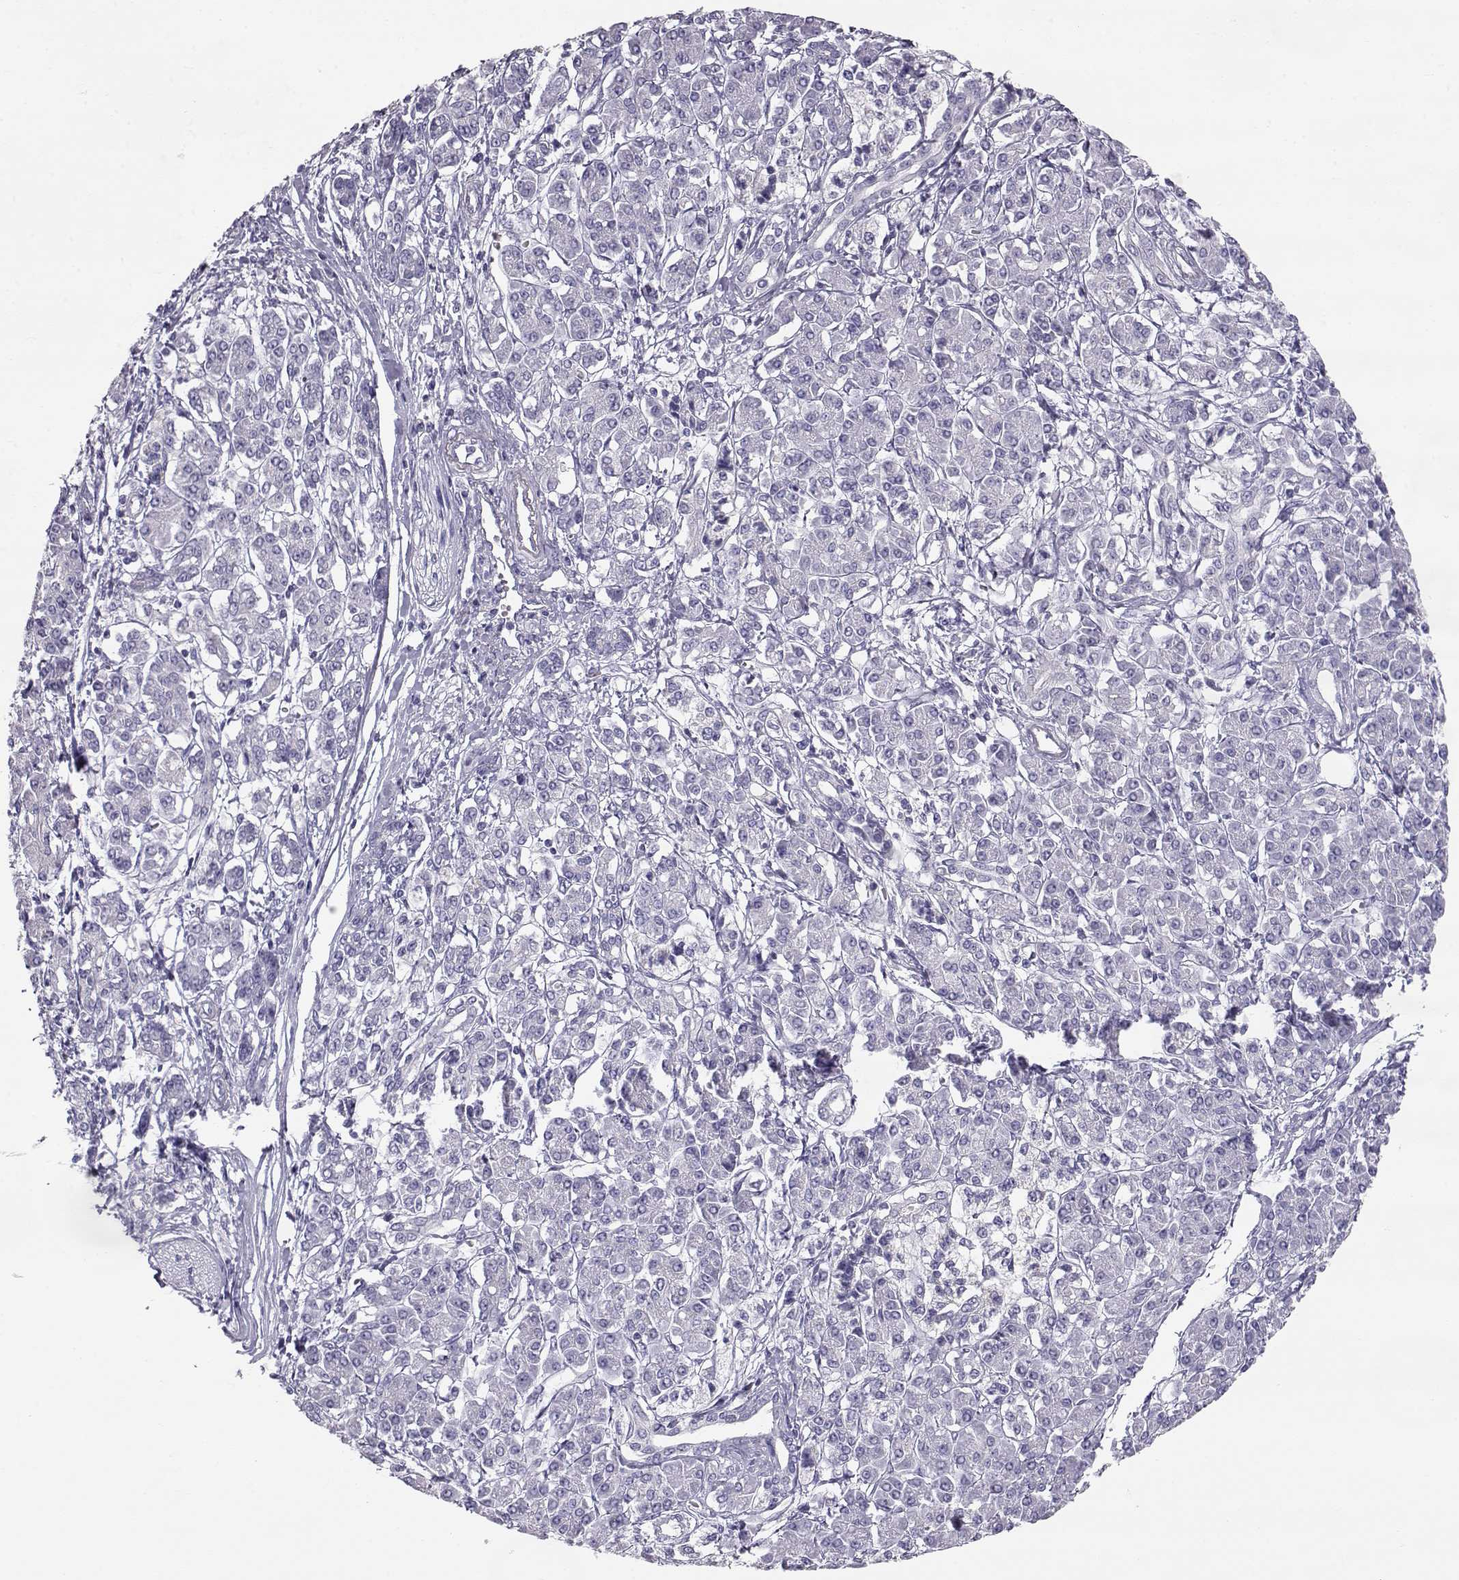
{"staining": {"intensity": "negative", "quantity": "none", "location": "none"}, "tissue": "pancreatic cancer", "cell_type": "Tumor cells", "image_type": "cancer", "snomed": [{"axis": "morphology", "description": "Adenocarcinoma, NOS"}, {"axis": "topography", "description": "Pancreas"}], "caption": "The photomicrograph exhibits no significant staining in tumor cells of pancreatic adenocarcinoma.", "gene": "RD3", "patient": {"sex": "female", "age": 68}}